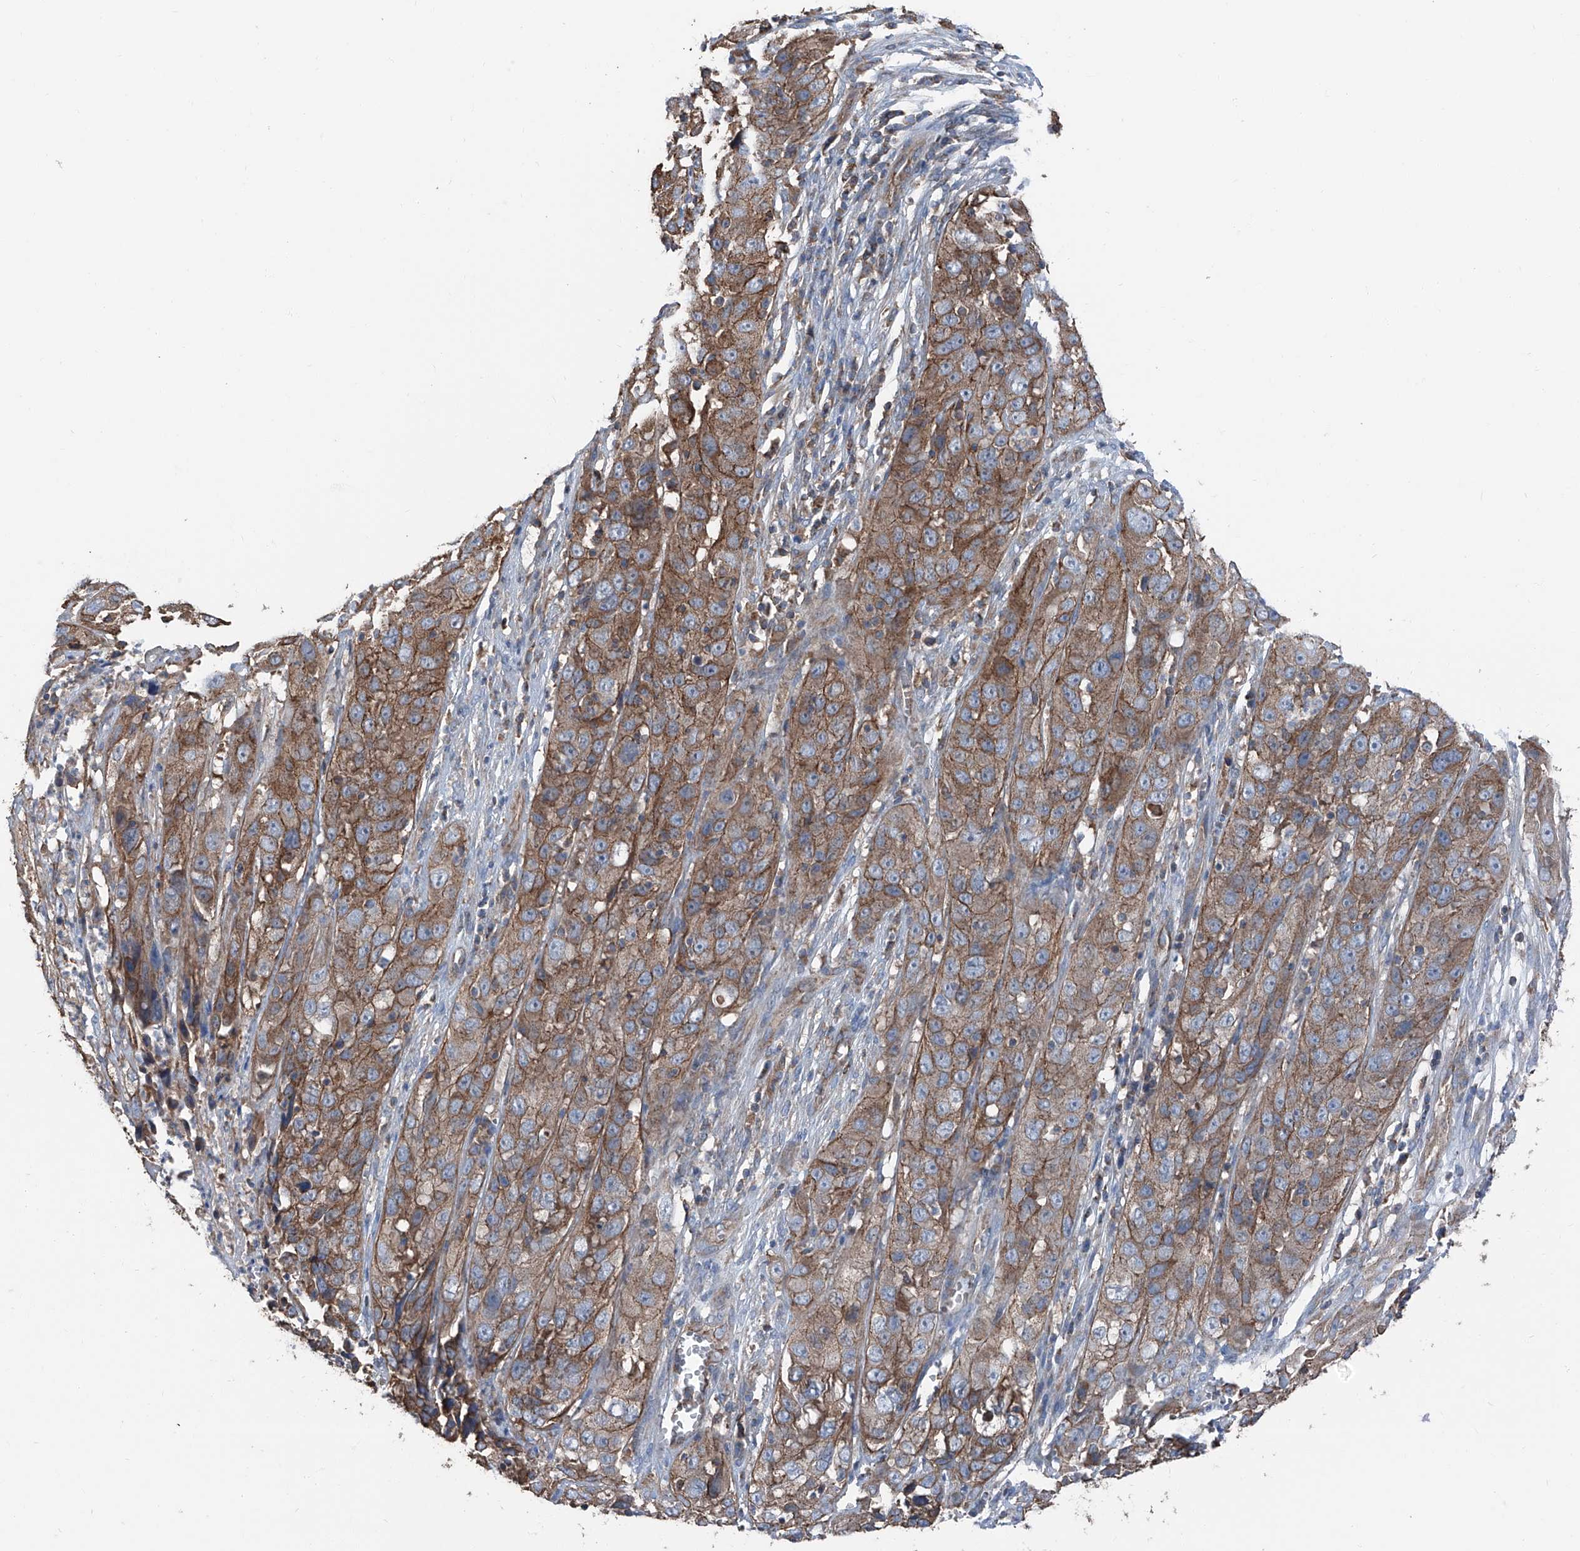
{"staining": {"intensity": "moderate", "quantity": ">75%", "location": "cytoplasmic/membranous"}, "tissue": "cervical cancer", "cell_type": "Tumor cells", "image_type": "cancer", "snomed": [{"axis": "morphology", "description": "Squamous cell carcinoma, NOS"}, {"axis": "topography", "description": "Cervix"}], "caption": "Immunohistochemical staining of human cervical squamous cell carcinoma shows medium levels of moderate cytoplasmic/membranous staining in approximately >75% of tumor cells. (DAB (3,3'-diaminobenzidine) = brown stain, brightfield microscopy at high magnification).", "gene": "GPR142", "patient": {"sex": "female", "age": 32}}